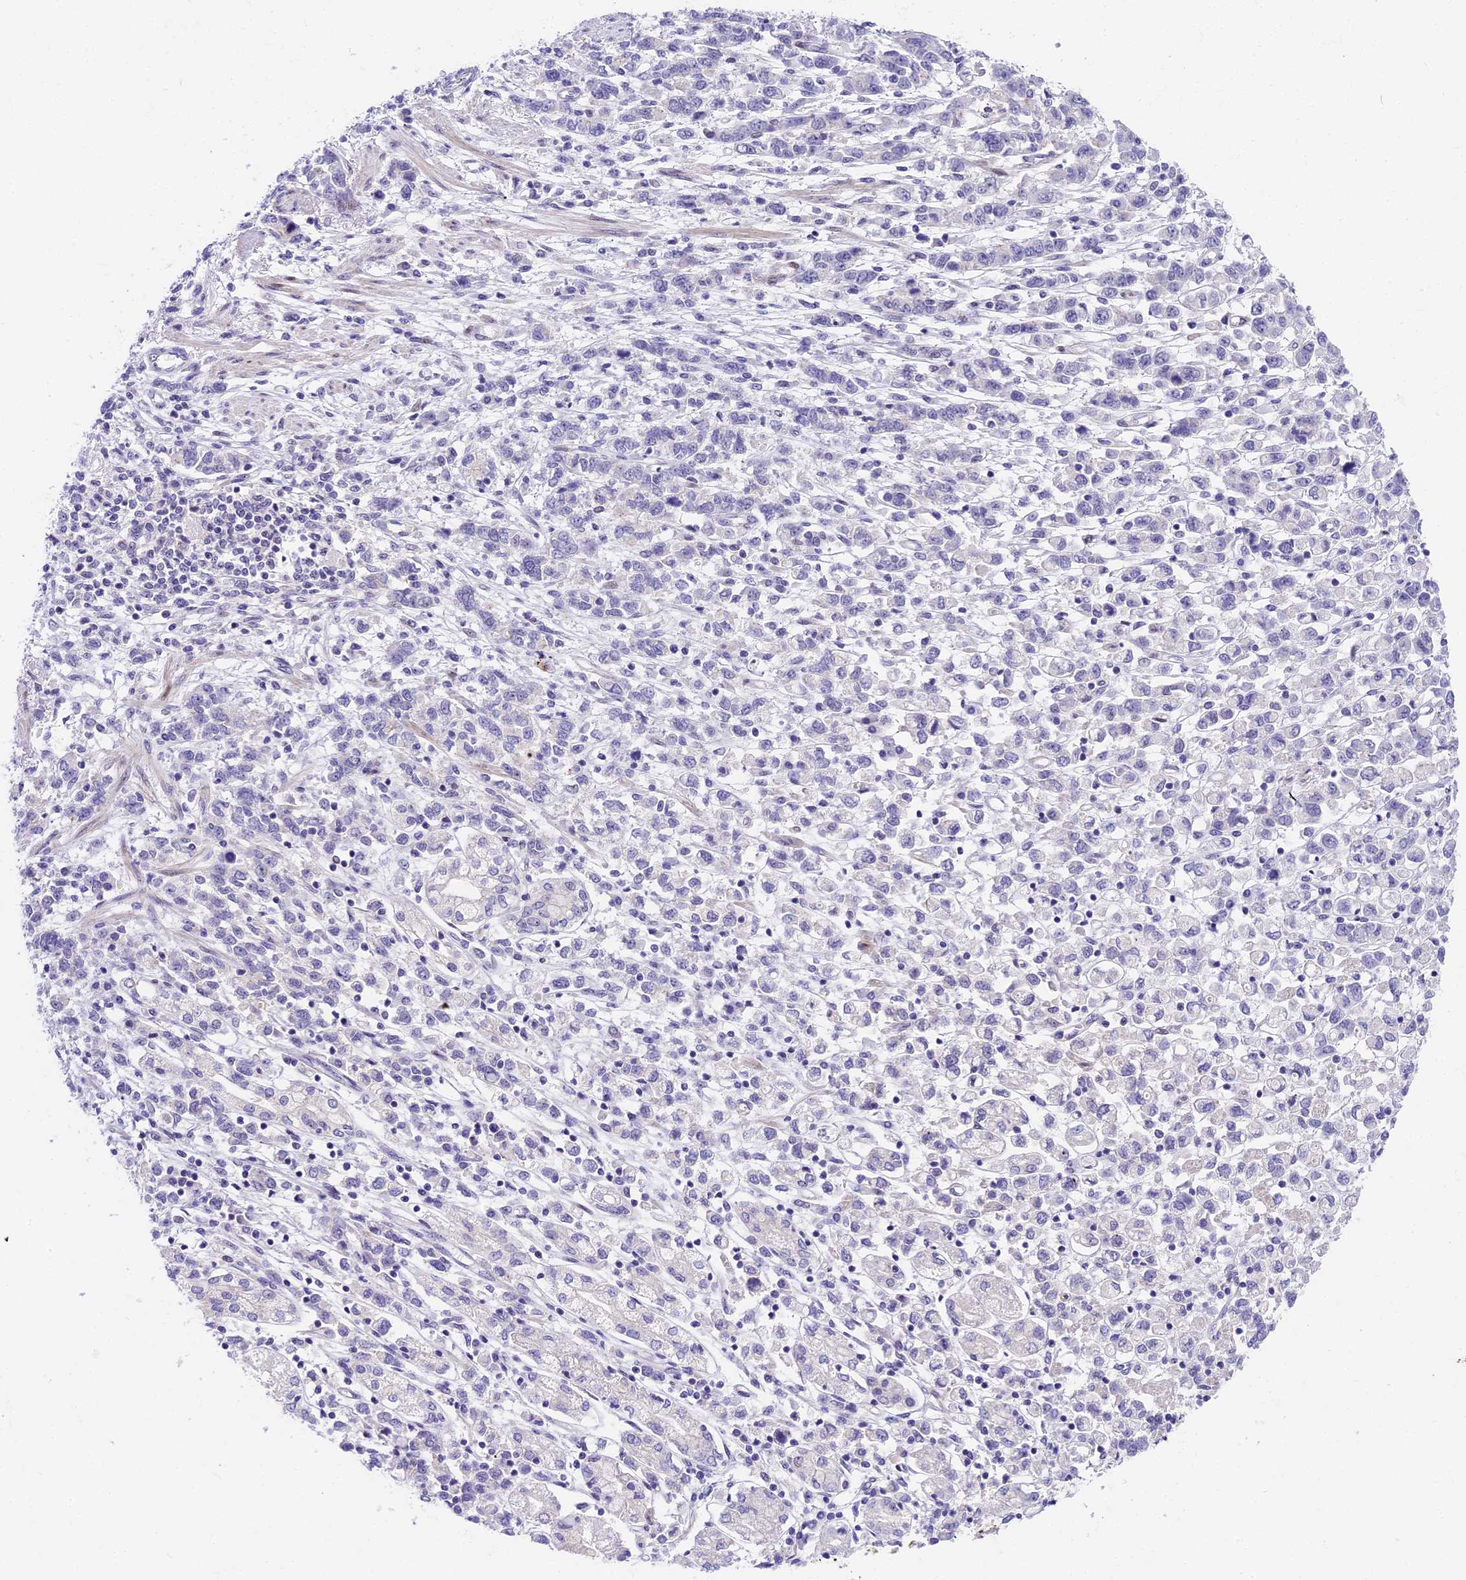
{"staining": {"intensity": "negative", "quantity": "none", "location": "none"}, "tissue": "stomach cancer", "cell_type": "Tumor cells", "image_type": "cancer", "snomed": [{"axis": "morphology", "description": "Adenocarcinoma, NOS"}, {"axis": "topography", "description": "Stomach"}], "caption": "This photomicrograph is of stomach cancer stained with immunohistochemistry (IHC) to label a protein in brown with the nuclei are counter-stained blue. There is no positivity in tumor cells.", "gene": "MIDN", "patient": {"sex": "female", "age": 76}}